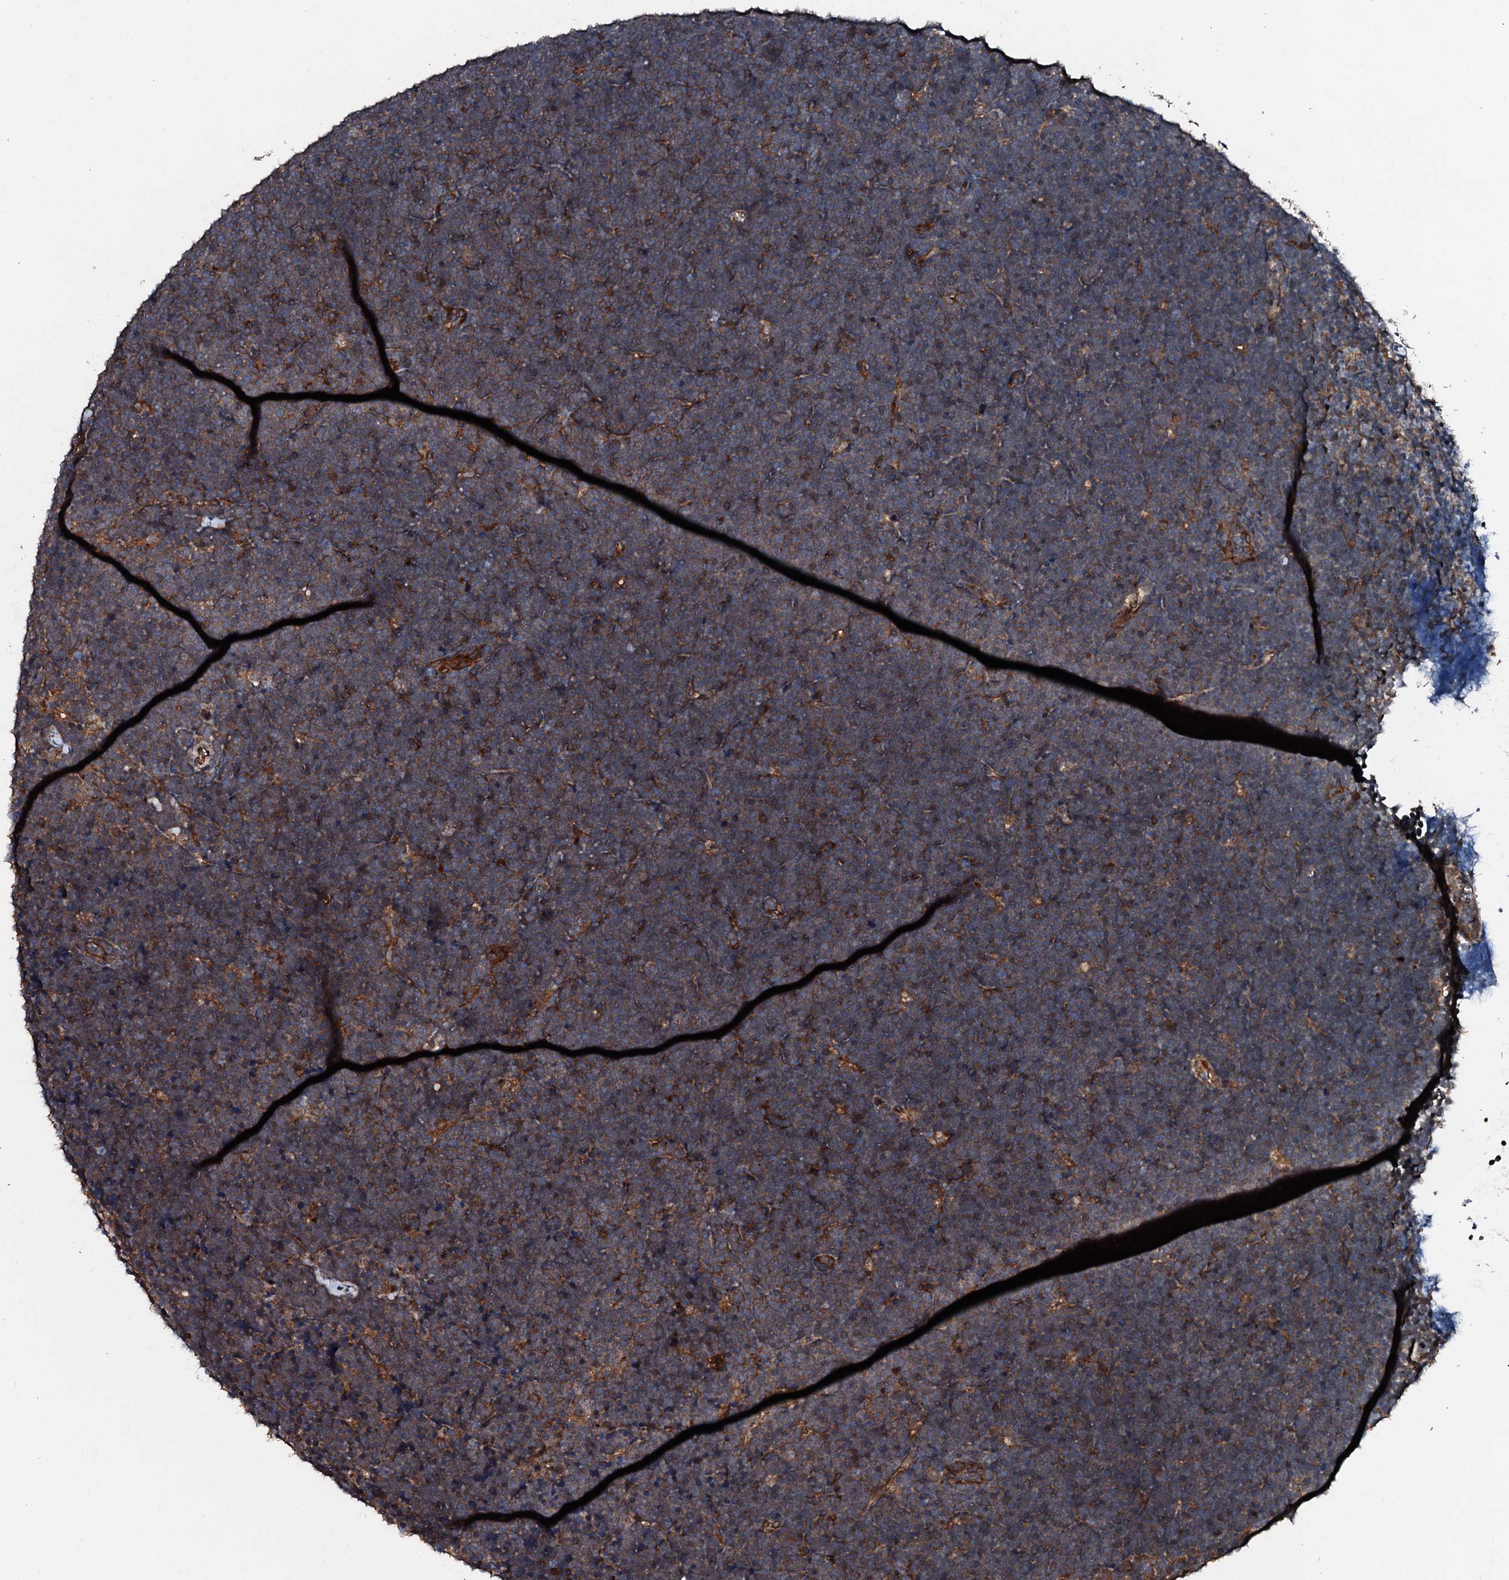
{"staining": {"intensity": "moderate", "quantity": "25%-75%", "location": "cytoplasmic/membranous"}, "tissue": "lymphoma", "cell_type": "Tumor cells", "image_type": "cancer", "snomed": [{"axis": "morphology", "description": "Malignant lymphoma, non-Hodgkin's type, High grade"}, {"axis": "topography", "description": "Lymph node"}], "caption": "Lymphoma stained with IHC exhibits moderate cytoplasmic/membranous positivity in about 25%-75% of tumor cells.", "gene": "FGD4", "patient": {"sex": "male", "age": 13}}